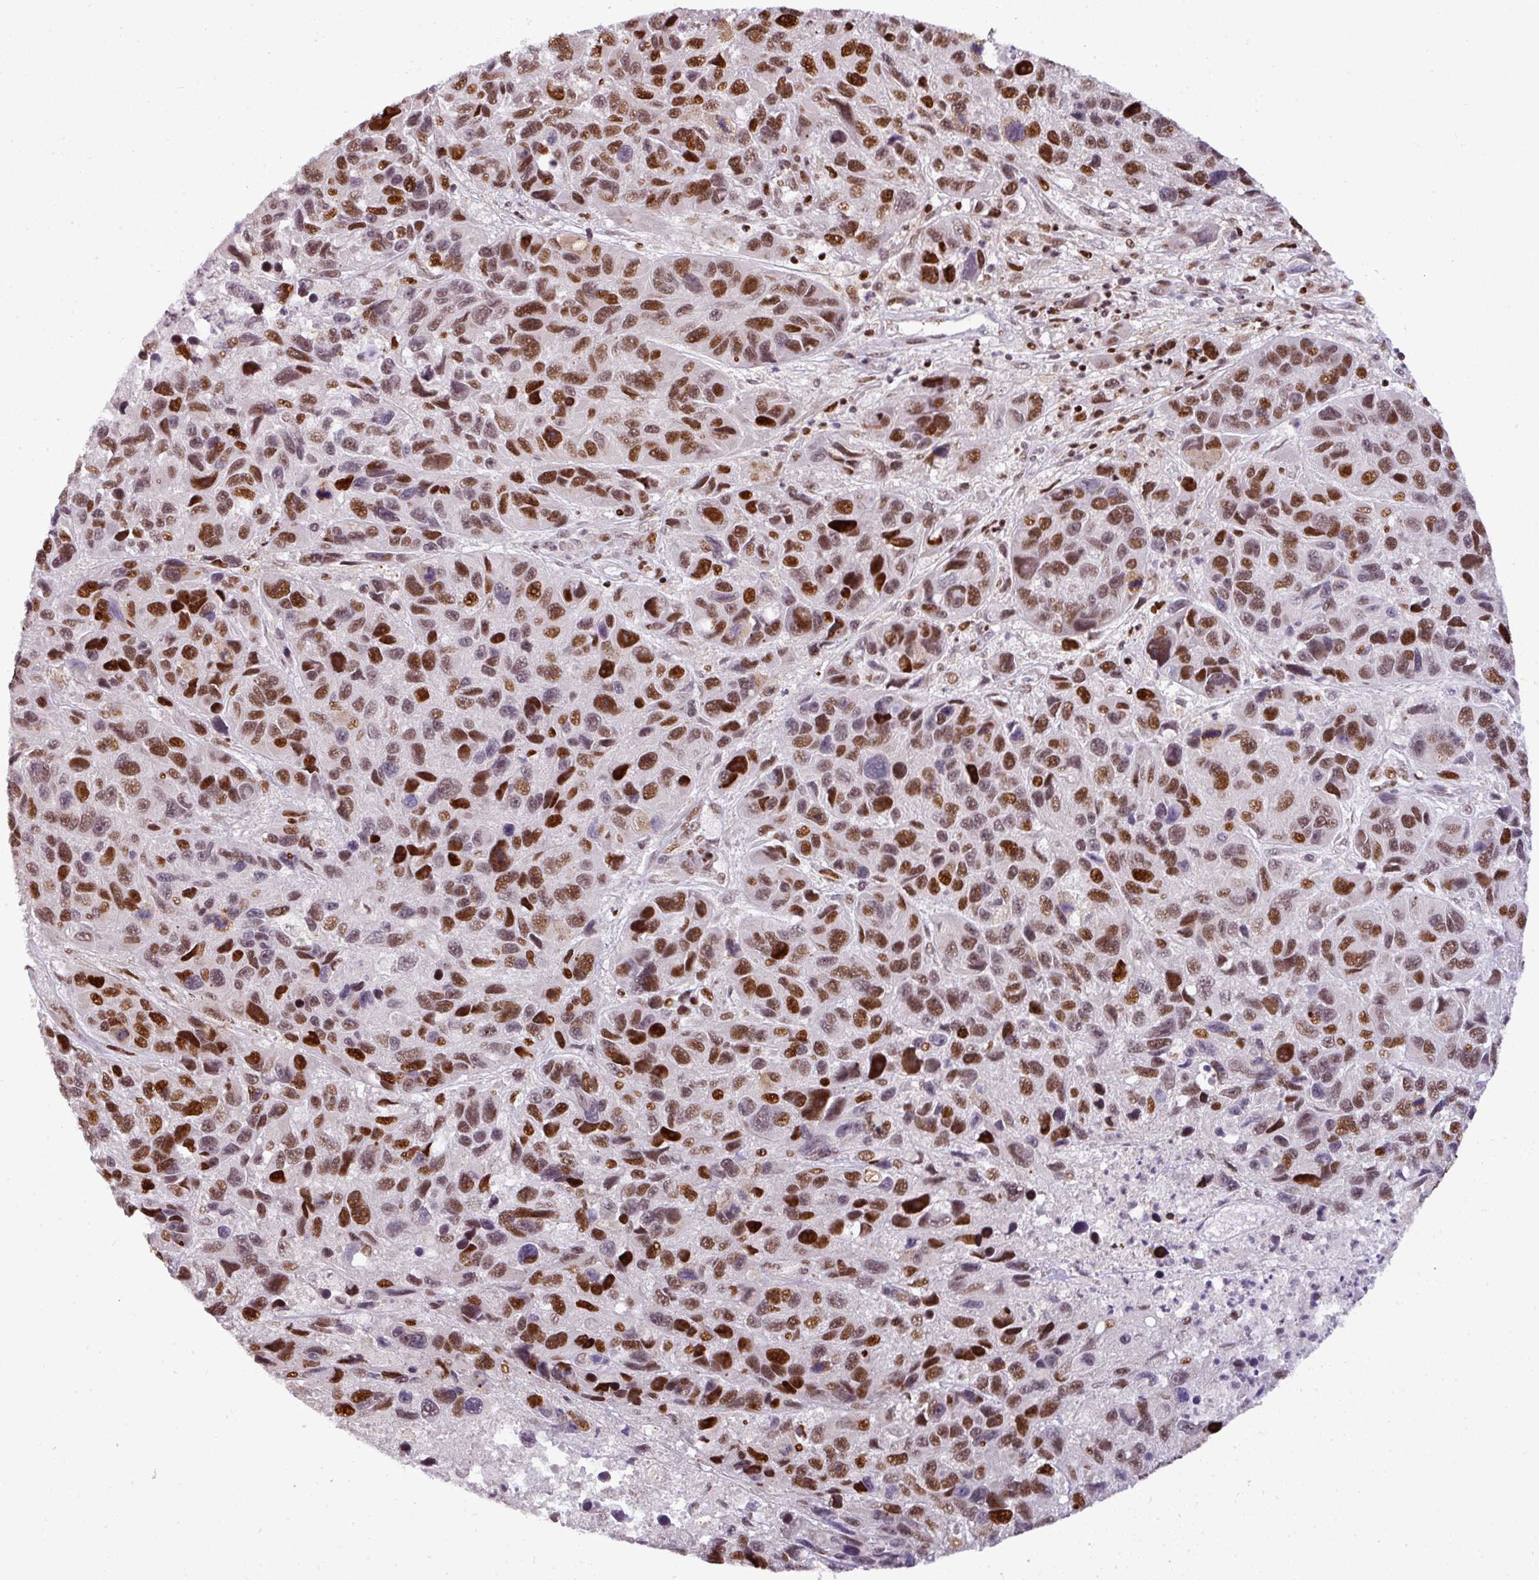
{"staining": {"intensity": "strong", "quantity": ">75%", "location": "nuclear"}, "tissue": "melanoma", "cell_type": "Tumor cells", "image_type": "cancer", "snomed": [{"axis": "morphology", "description": "Malignant melanoma, NOS"}, {"axis": "topography", "description": "Skin"}], "caption": "Strong nuclear protein positivity is identified in about >75% of tumor cells in malignant melanoma.", "gene": "MYSM1", "patient": {"sex": "male", "age": 53}}